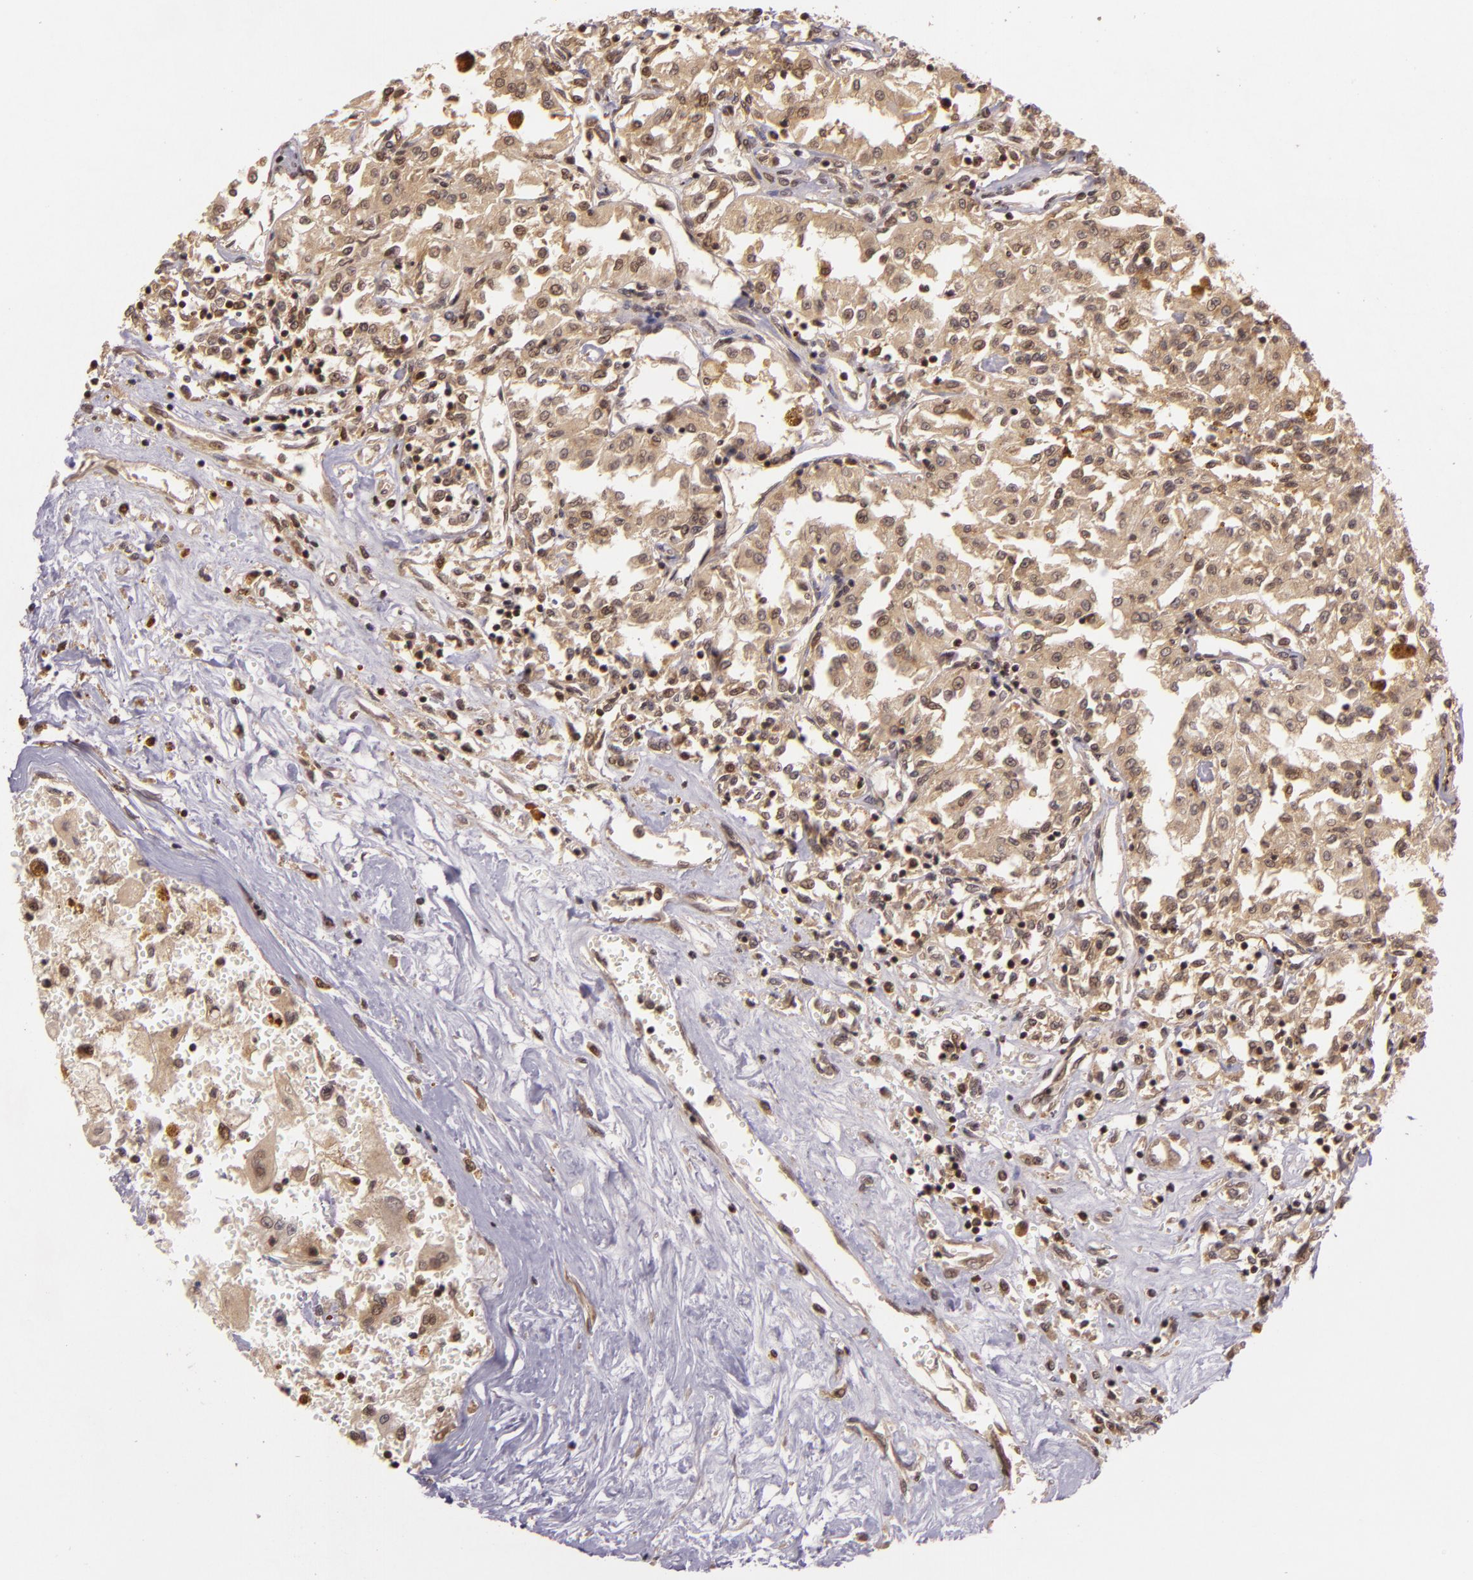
{"staining": {"intensity": "moderate", "quantity": ">75%", "location": "cytoplasmic/membranous"}, "tissue": "renal cancer", "cell_type": "Tumor cells", "image_type": "cancer", "snomed": [{"axis": "morphology", "description": "Adenocarcinoma, NOS"}, {"axis": "topography", "description": "Kidney"}], "caption": "An image showing moderate cytoplasmic/membranous expression in approximately >75% of tumor cells in adenocarcinoma (renal), as visualized by brown immunohistochemical staining.", "gene": "TXNRD2", "patient": {"sex": "male", "age": 78}}